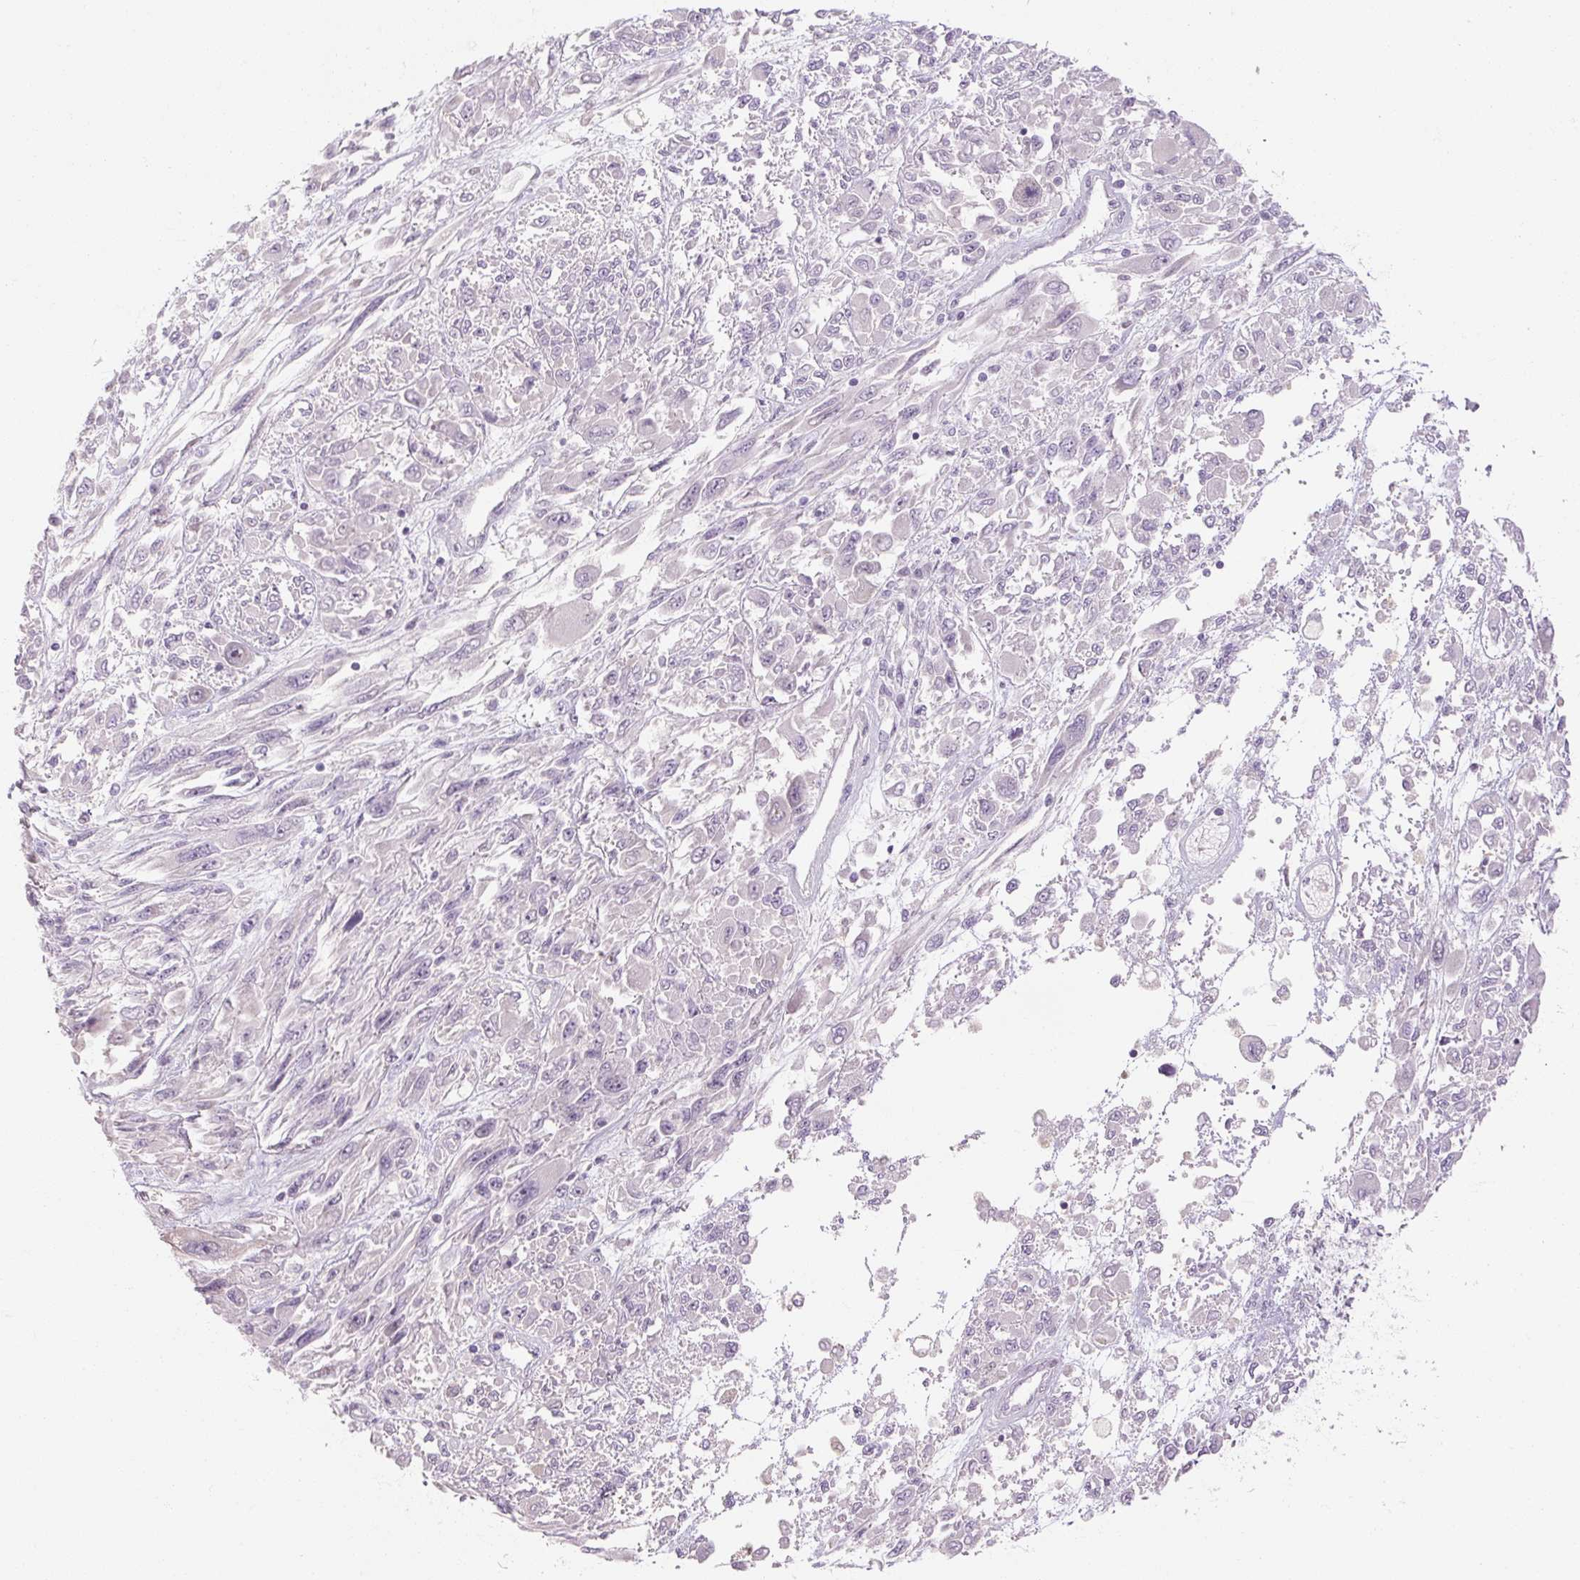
{"staining": {"intensity": "negative", "quantity": "none", "location": "none"}, "tissue": "melanoma", "cell_type": "Tumor cells", "image_type": "cancer", "snomed": [{"axis": "morphology", "description": "Malignant melanoma, NOS"}, {"axis": "topography", "description": "Skin"}], "caption": "Tumor cells show no significant protein positivity in malignant melanoma.", "gene": "NFE2L3", "patient": {"sex": "female", "age": 91}}